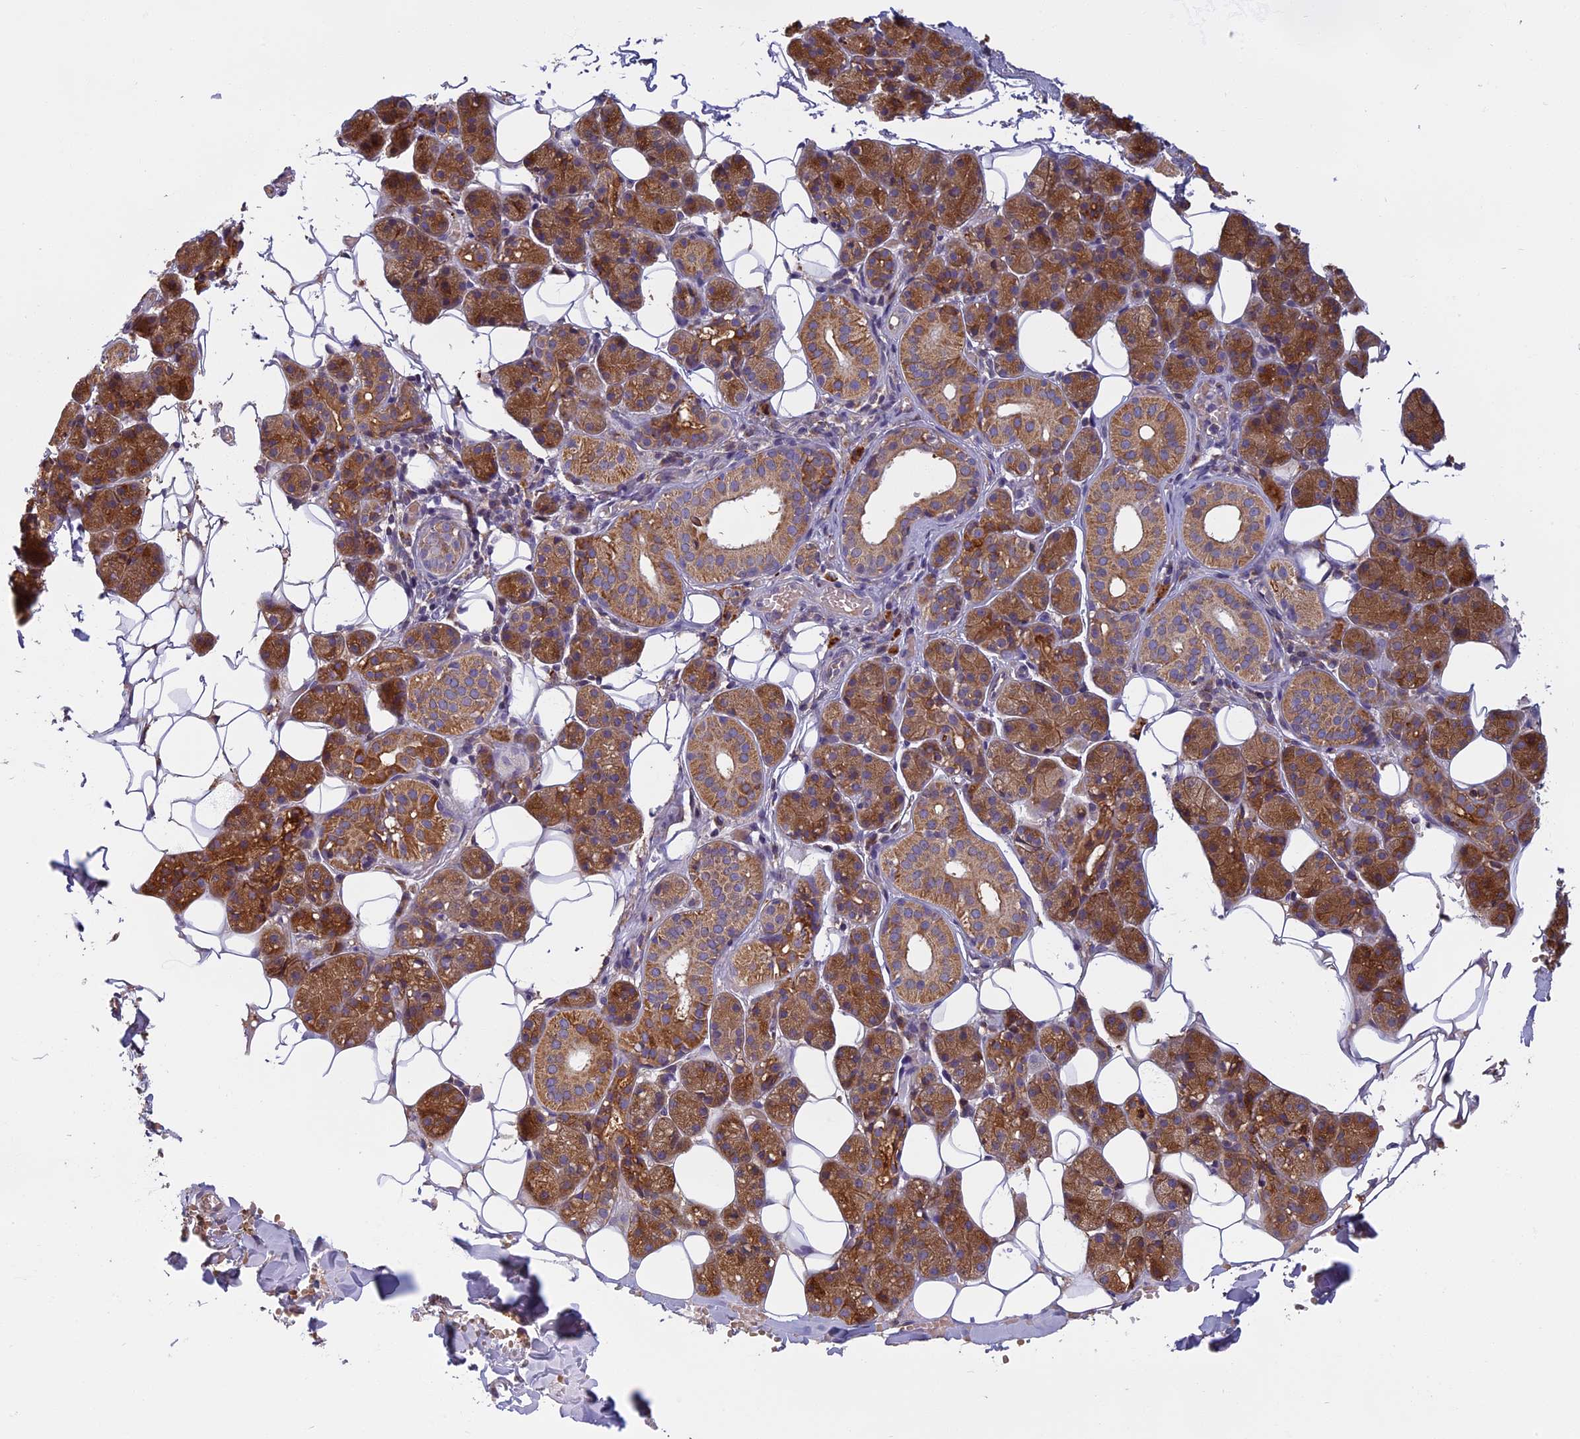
{"staining": {"intensity": "moderate", "quantity": ">75%", "location": "cytoplasmic/membranous"}, "tissue": "salivary gland", "cell_type": "Glandular cells", "image_type": "normal", "snomed": [{"axis": "morphology", "description": "Normal tissue, NOS"}, {"axis": "topography", "description": "Salivary gland"}], "caption": "The immunohistochemical stain labels moderate cytoplasmic/membranous staining in glandular cells of unremarkable salivary gland. (Brightfield microscopy of DAB IHC at high magnification).", "gene": "EDAR", "patient": {"sex": "female", "age": 33}}